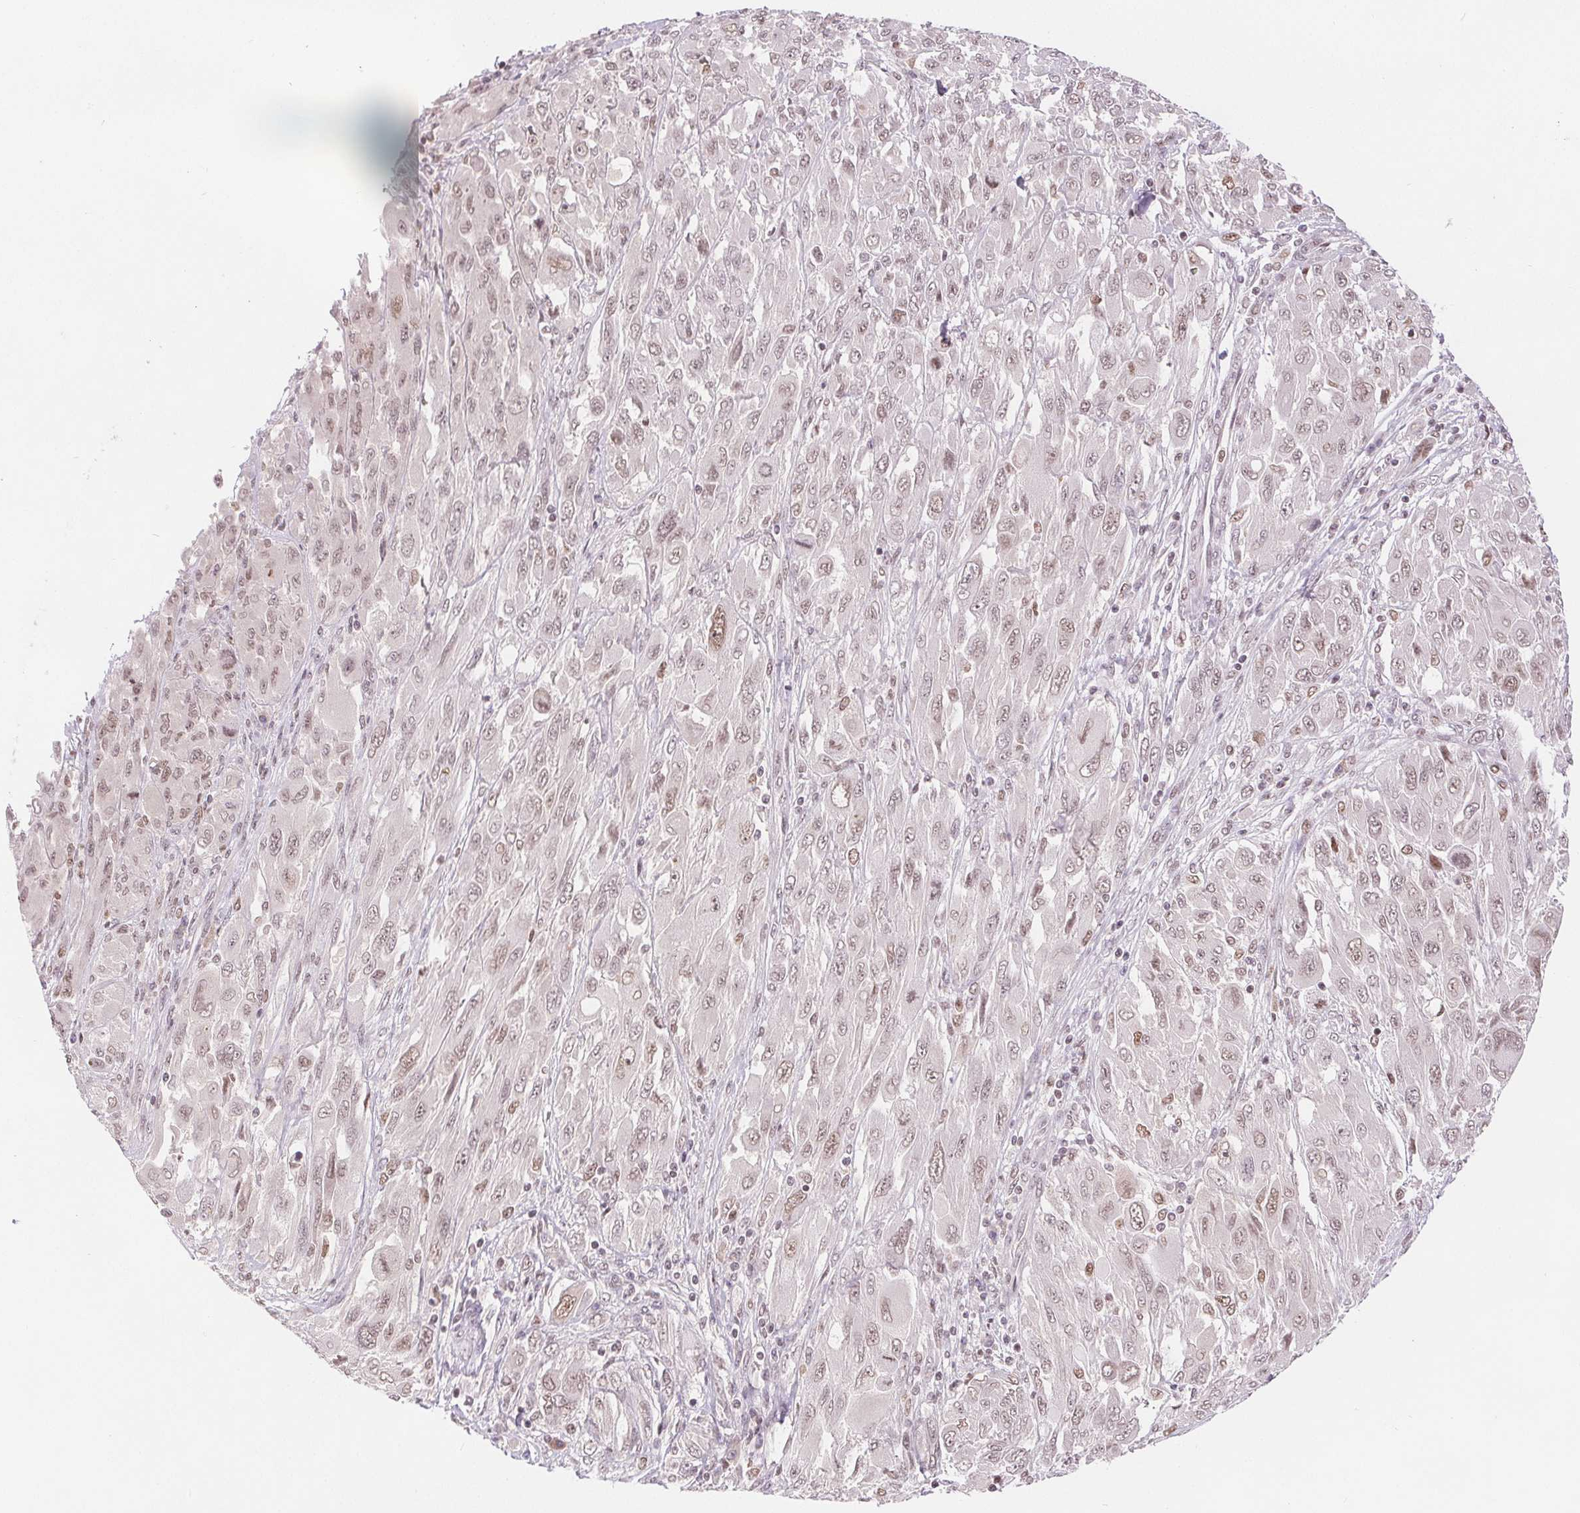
{"staining": {"intensity": "weak", "quantity": ">75%", "location": "nuclear"}, "tissue": "melanoma", "cell_type": "Tumor cells", "image_type": "cancer", "snomed": [{"axis": "morphology", "description": "Malignant melanoma, NOS"}, {"axis": "topography", "description": "Skin"}], "caption": "DAB immunohistochemical staining of human melanoma reveals weak nuclear protein expression in approximately >75% of tumor cells. The protein is stained brown, and the nuclei are stained in blue (DAB (3,3'-diaminobenzidine) IHC with brightfield microscopy, high magnification).", "gene": "DEK", "patient": {"sex": "female", "age": 91}}